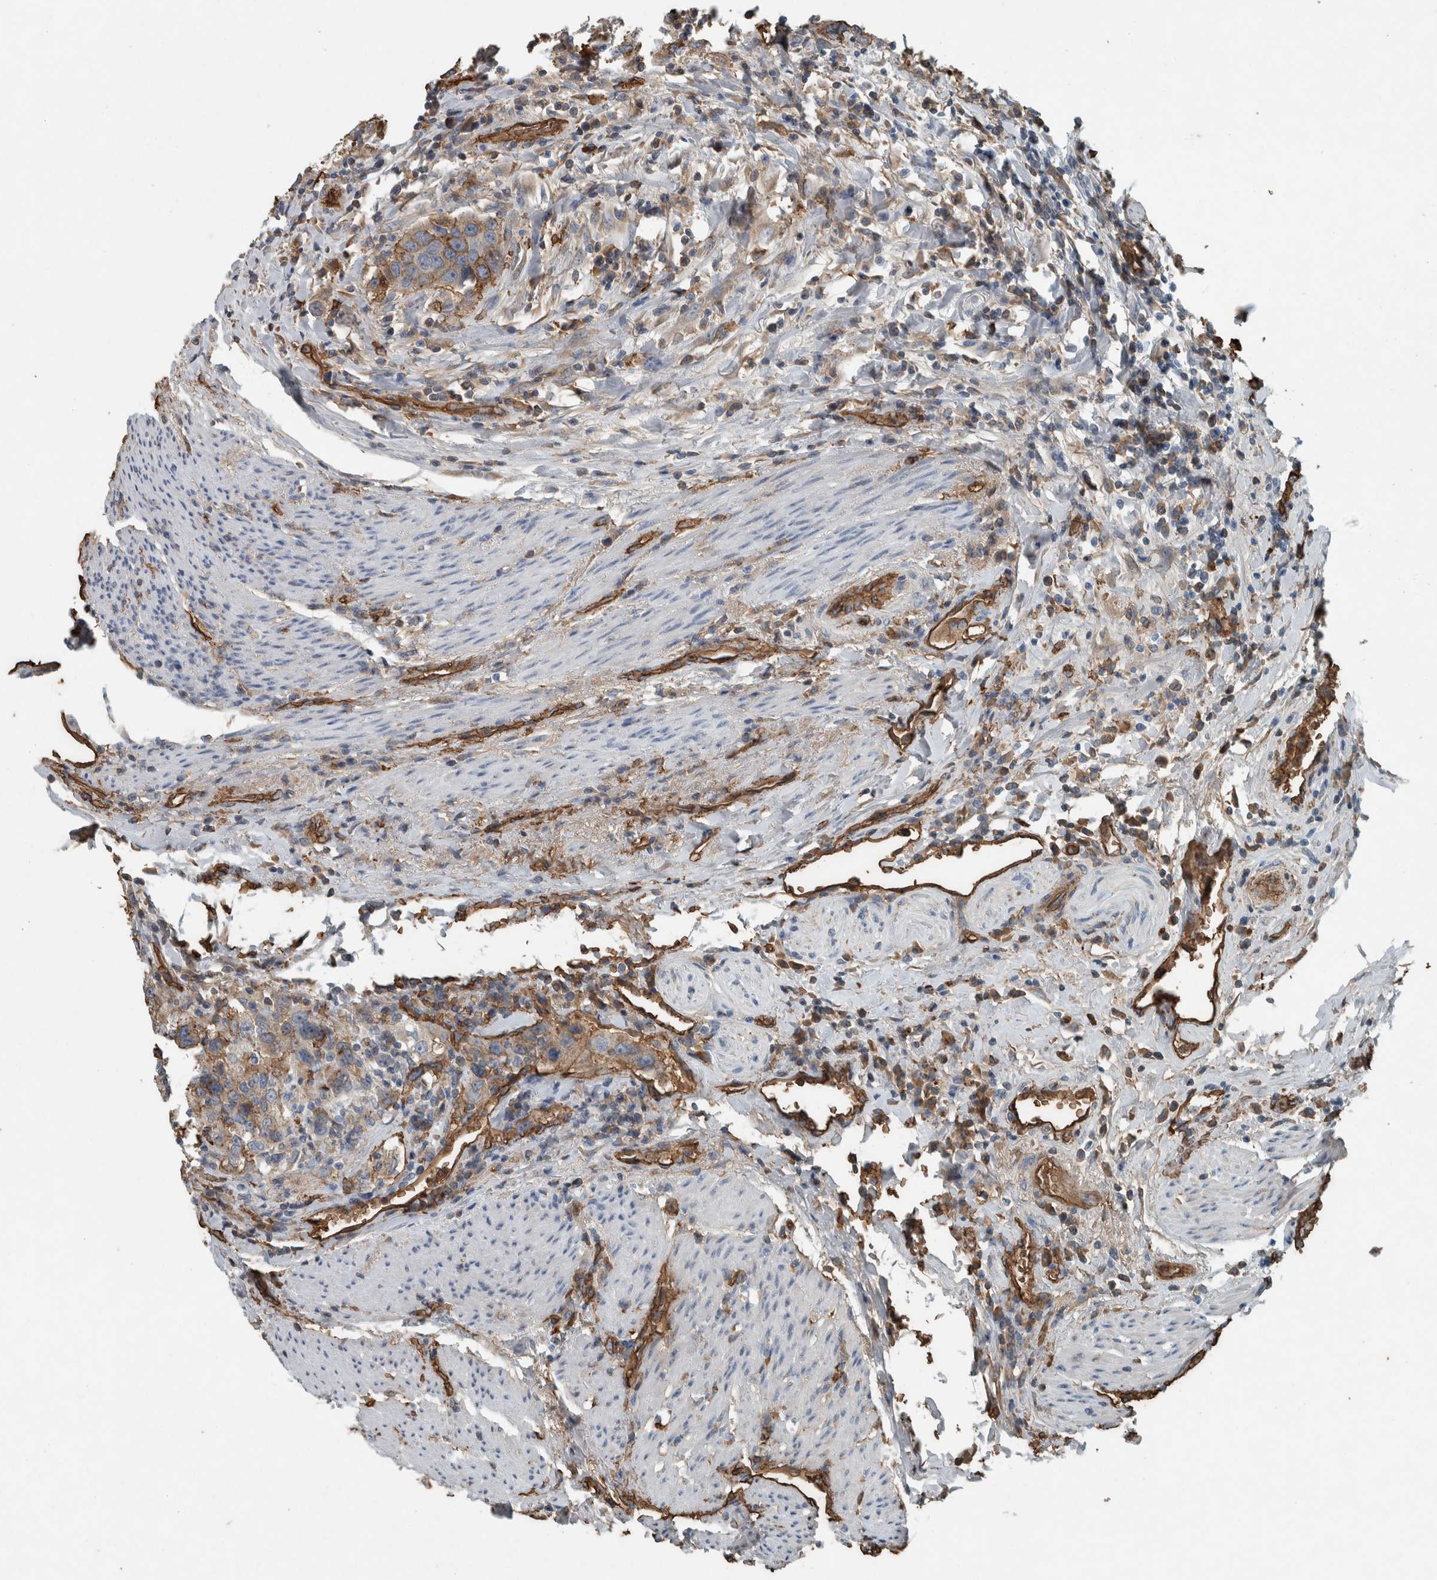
{"staining": {"intensity": "weak", "quantity": ">75%", "location": "cytoplasmic/membranous"}, "tissue": "urothelial cancer", "cell_type": "Tumor cells", "image_type": "cancer", "snomed": [{"axis": "morphology", "description": "Urothelial carcinoma, High grade"}, {"axis": "topography", "description": "Urinary bladder"}], "caption": "Approximately >75% of tumor cells in urothelial cancer exhibit weak cytoplasmic/membranous protein positivity as visualized by brown immunohistochemical staining.", "gene": "LBP", "patient": {"sex": "female", "age": 80}}